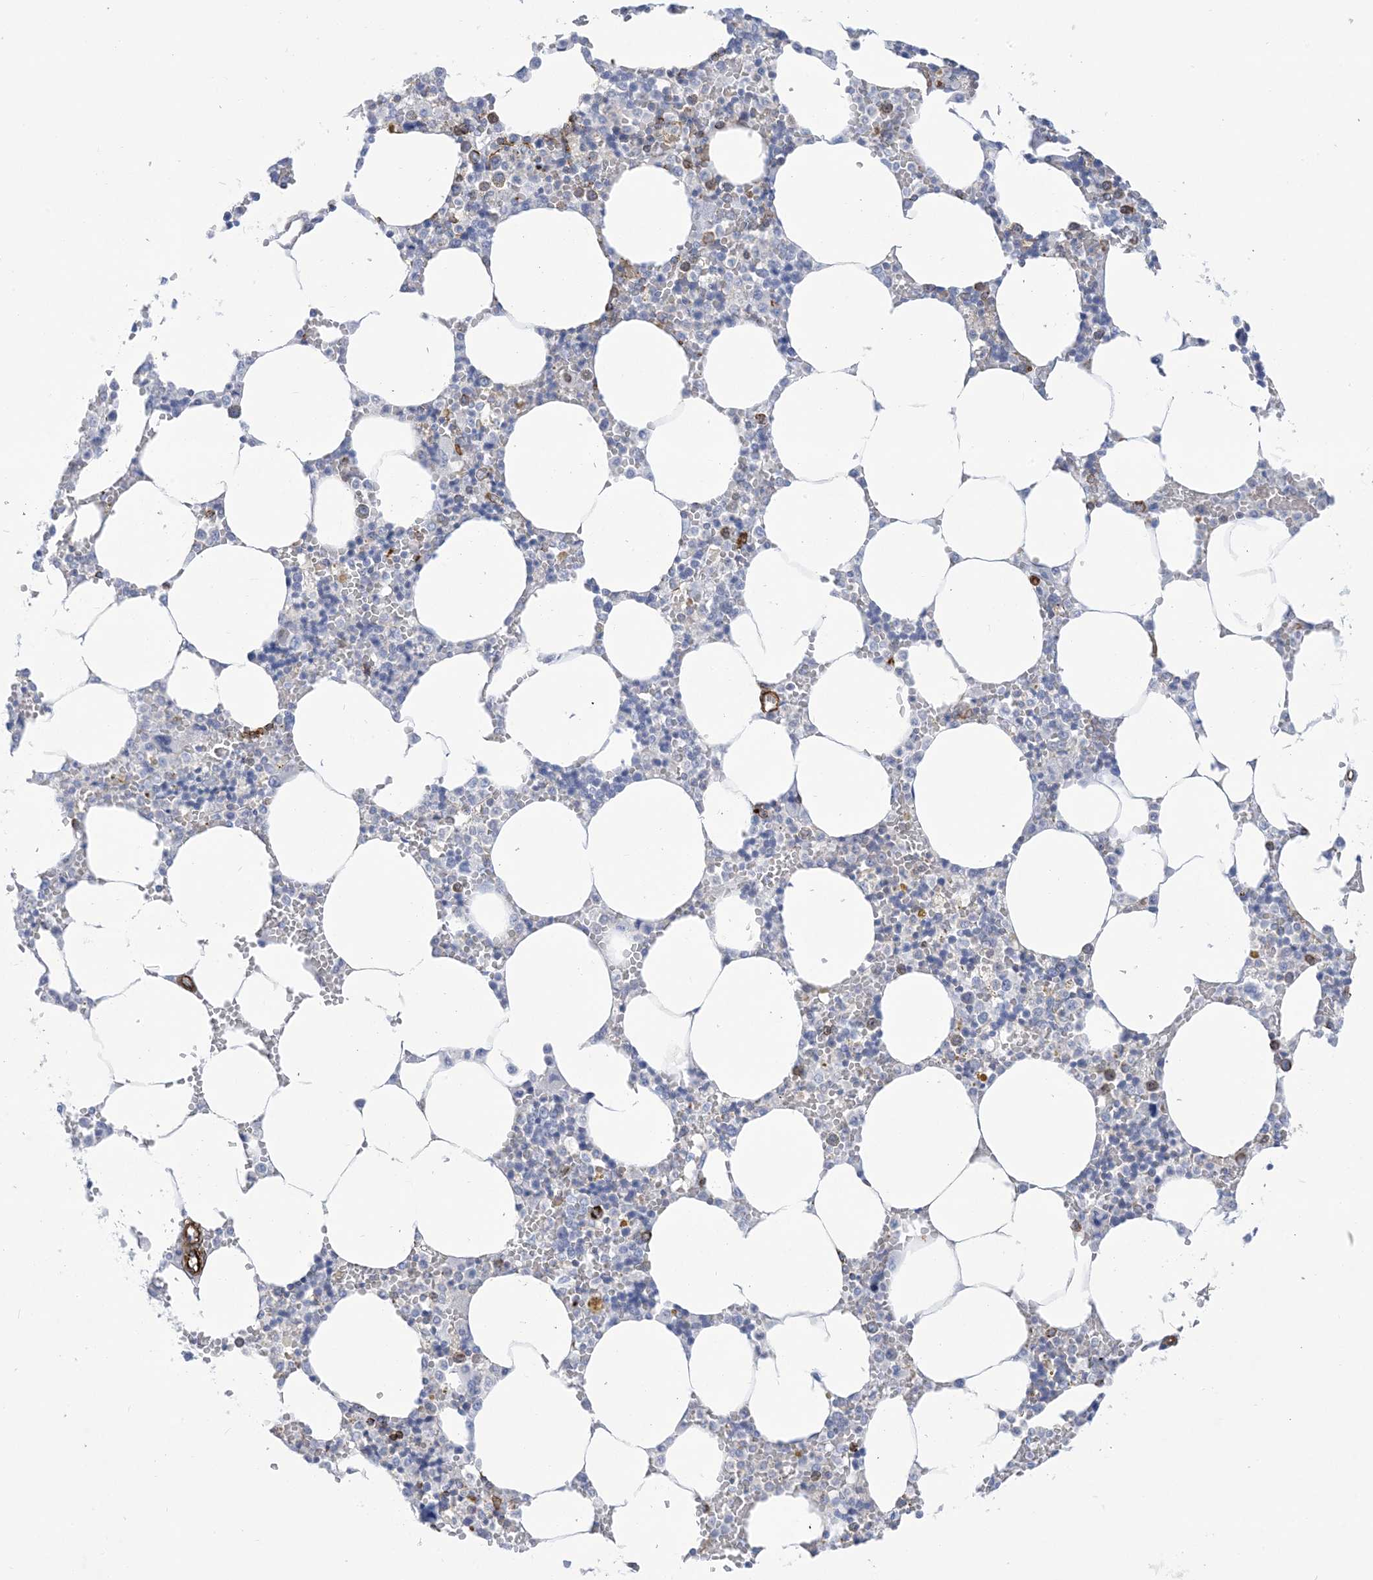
{"staining": {"intensity": "weak", "quantity": "<25%", "location": "cytoplasmic/membranous"}, "tissue": "bone marrow", "cell_type": "Hematopoietic cells", "image_type": "normal", "snomed": [{"axis": "morphology", "description": "Normal tissue, NOS"}, {"axis": "topography", "description": "Bone marrow"}], "caption": "IHC of unremarkable bone marrow displays no expression in hematopoietic cells.", "gene": "B3GNT7", "patient": {"sex": "male", "age": 70}}